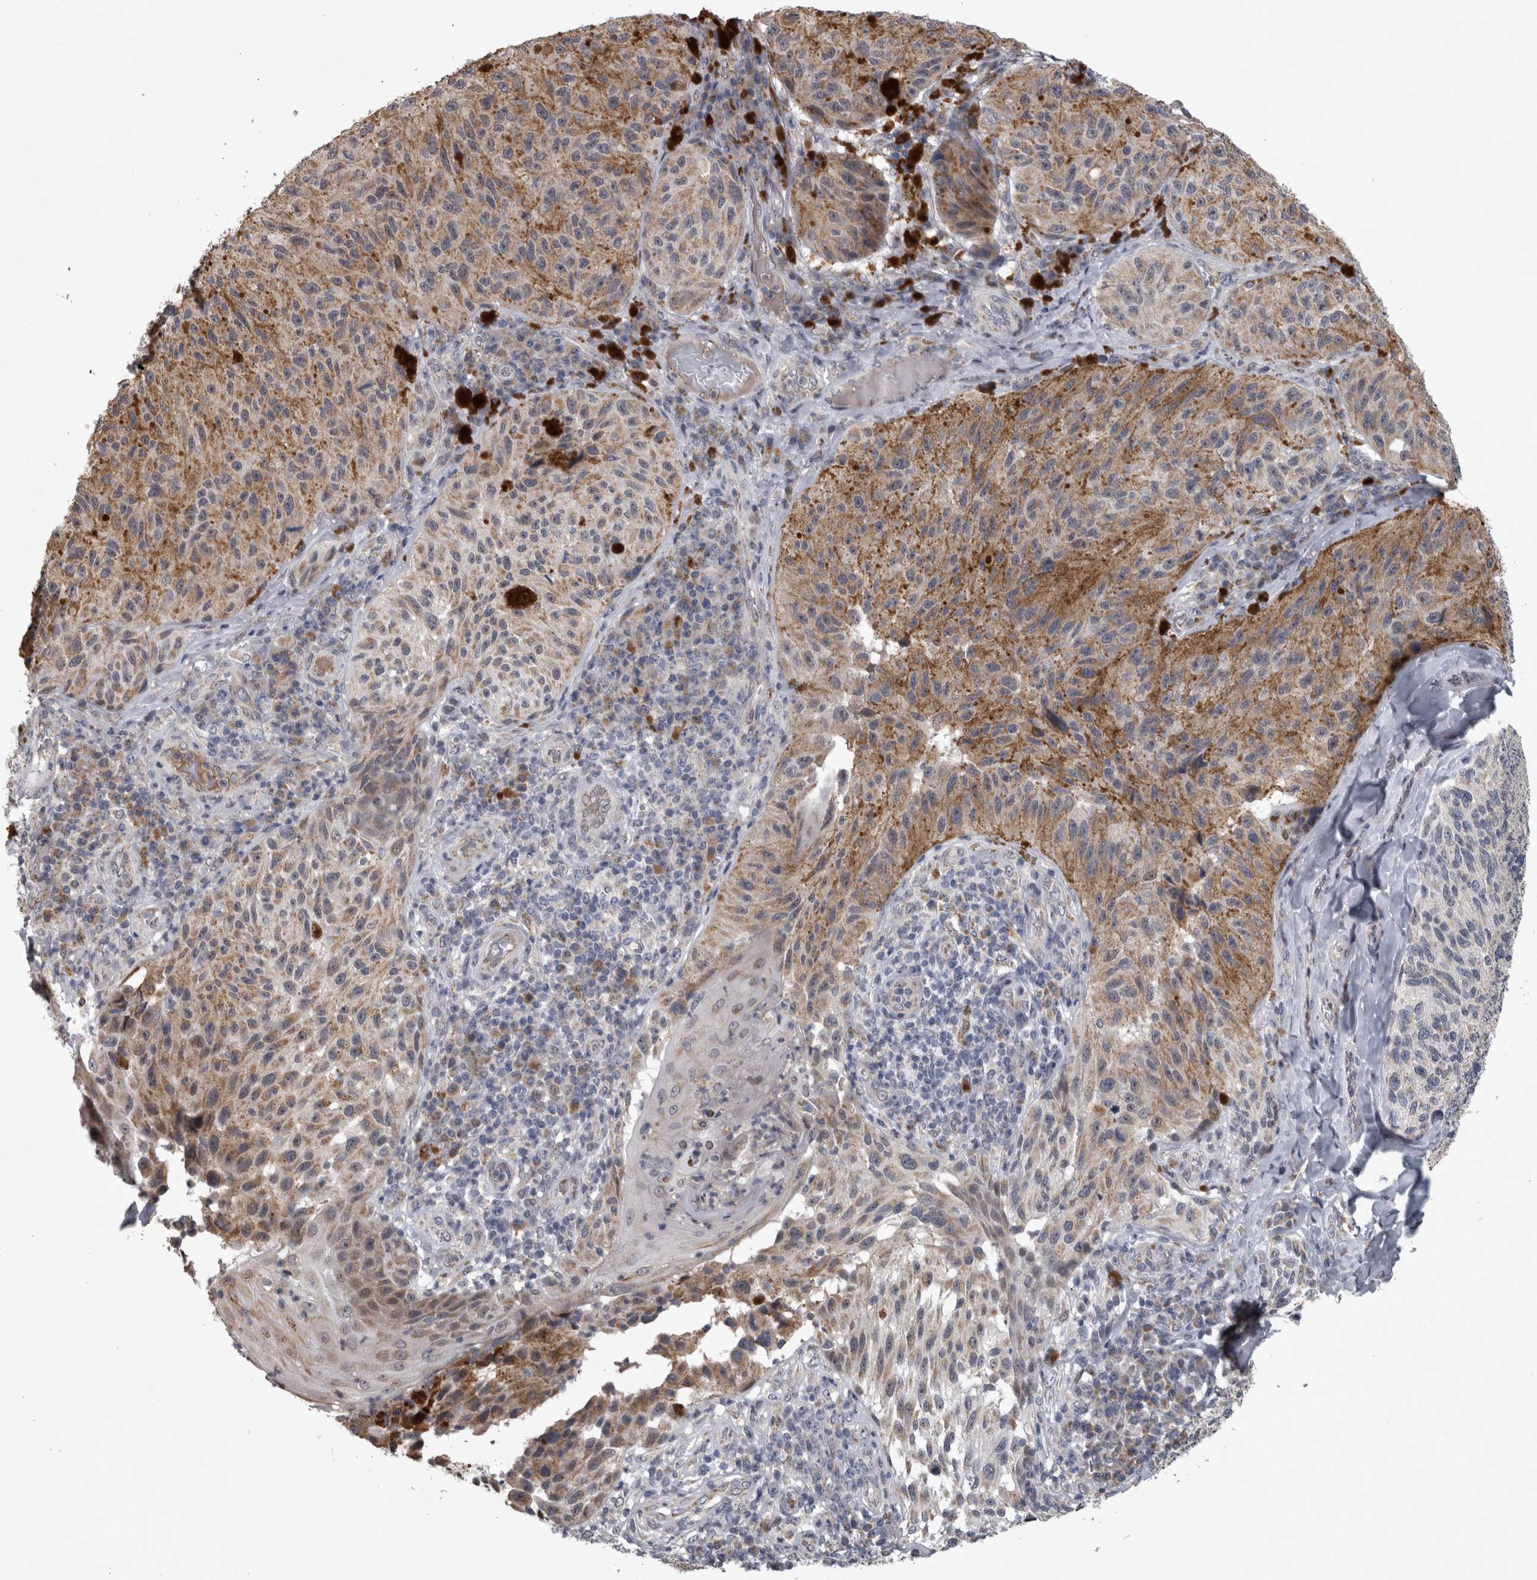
{"staining": {"intensity": "moderate", "quantity": ">75%", "location": "cytoplasmic/membranous"}, "tissue": "melanoma", "cell_type": "Tumor cells", "image_type": "cancer", "snomed": [{"axis": "morphology", "description": "Malignant melanoma, NOS"}, {"axis": "topography", "description": "Skin"}], "caption": "DAB immunohistochemical staining of malignant melanoma reveals moderate cytoplasmic/membranous protein staining in approximately >75% of tumor cells.", "gene": "DBT", "patient": {"sex": "female", "age": 73}}